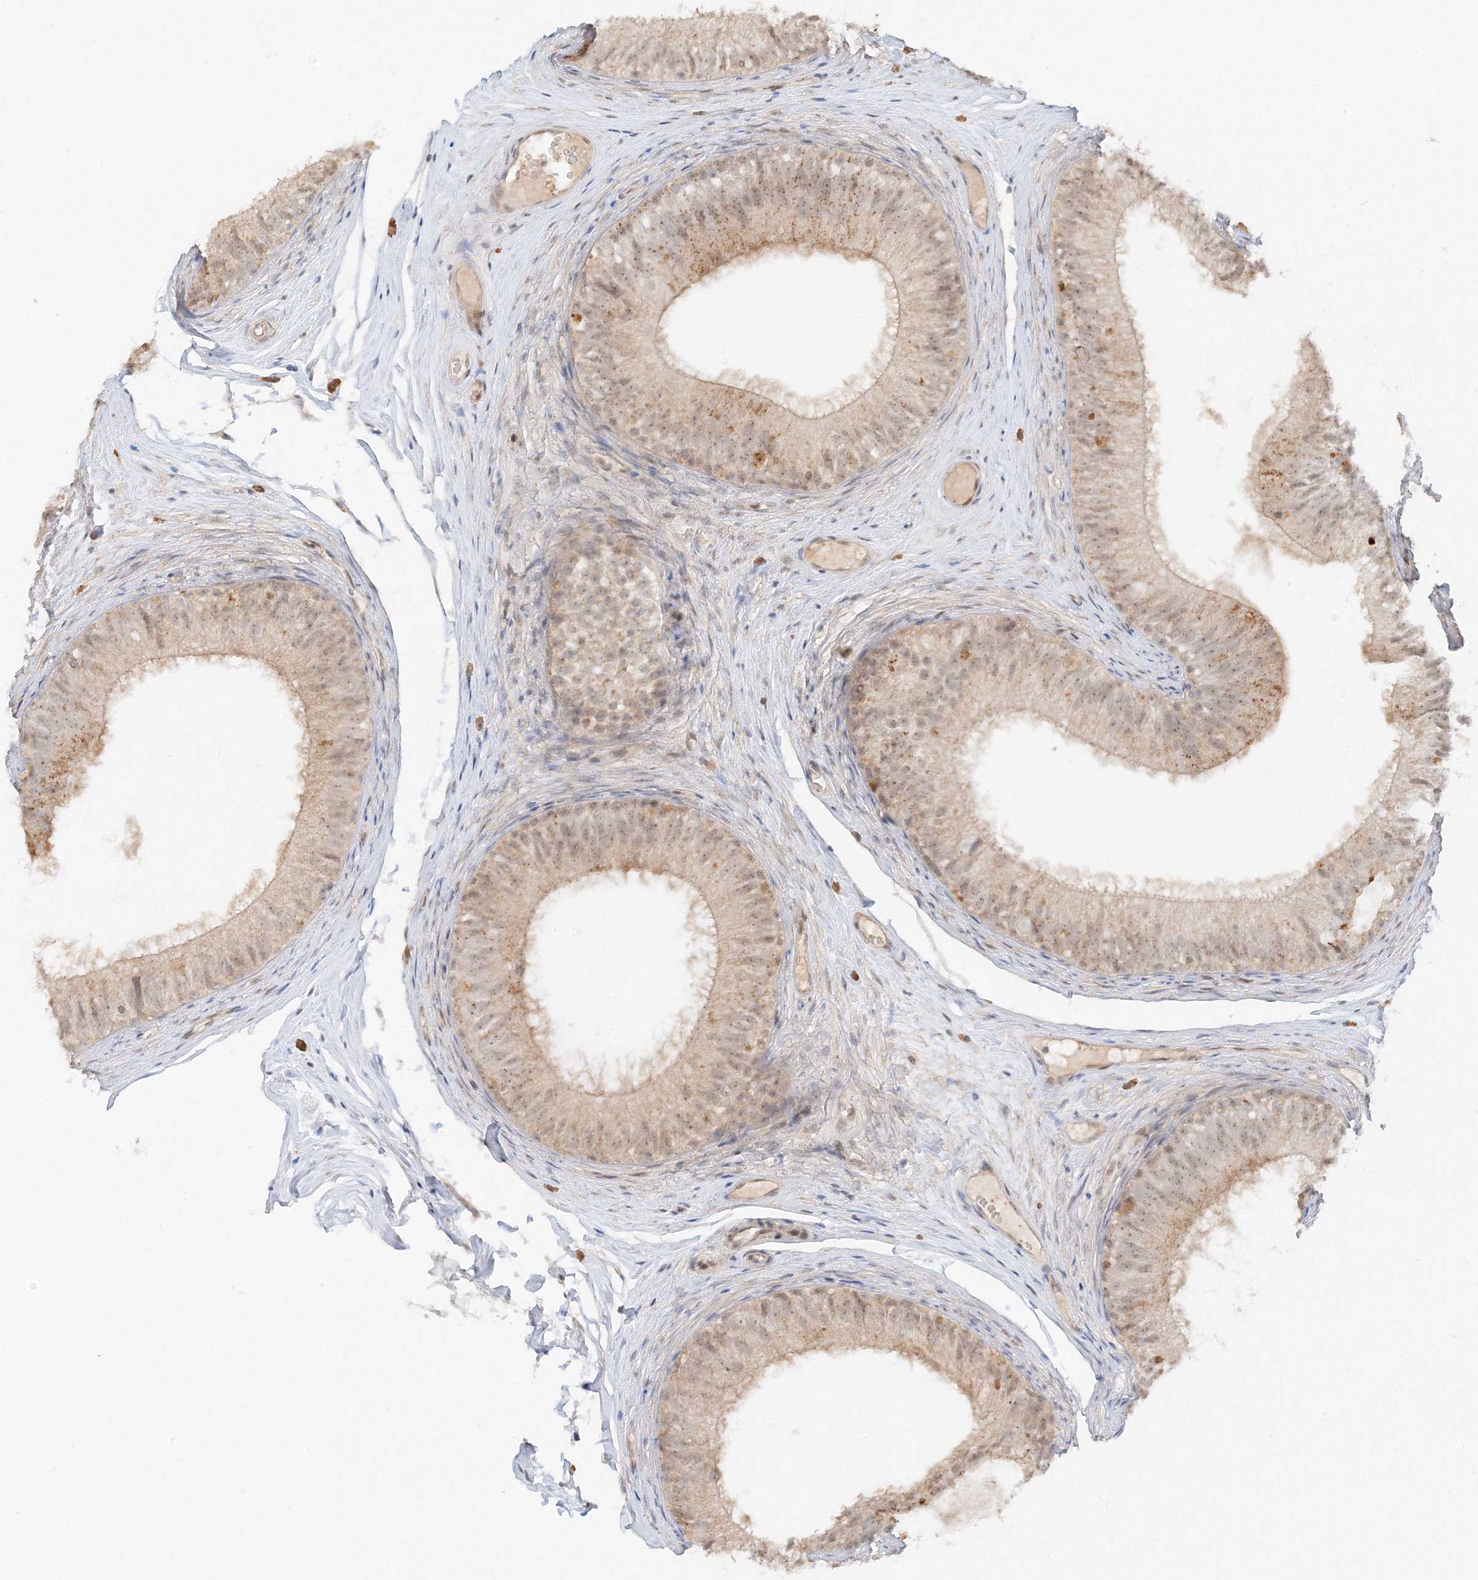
{"staining": {"intensity": "moderate", "quantity": "25%-75%", "location": "cytoplasmic/membranous,nuclear"}, "tissue": "epididymis", "cell_type": "Glandular cells", "image_type": "normal", "snomed": [{"axis": "morphology", "description": "Normal tissue, NOS"}, {"axis": "morphology", "description": "Seminoma in situ"}, {"axis": "topography", "description": "Testis"}, {"axis": "topography", "description": "Epididymis"}], "caption": "This micrograph reveals IHC staining of unremarkable human epididymis, with medium moderate cytoplasmic/membranous,nuclear expression in approximately 25%-75% of glandular cells.", "gene": "ETAA1", "patient": {"sex": "male", "age": 28}}